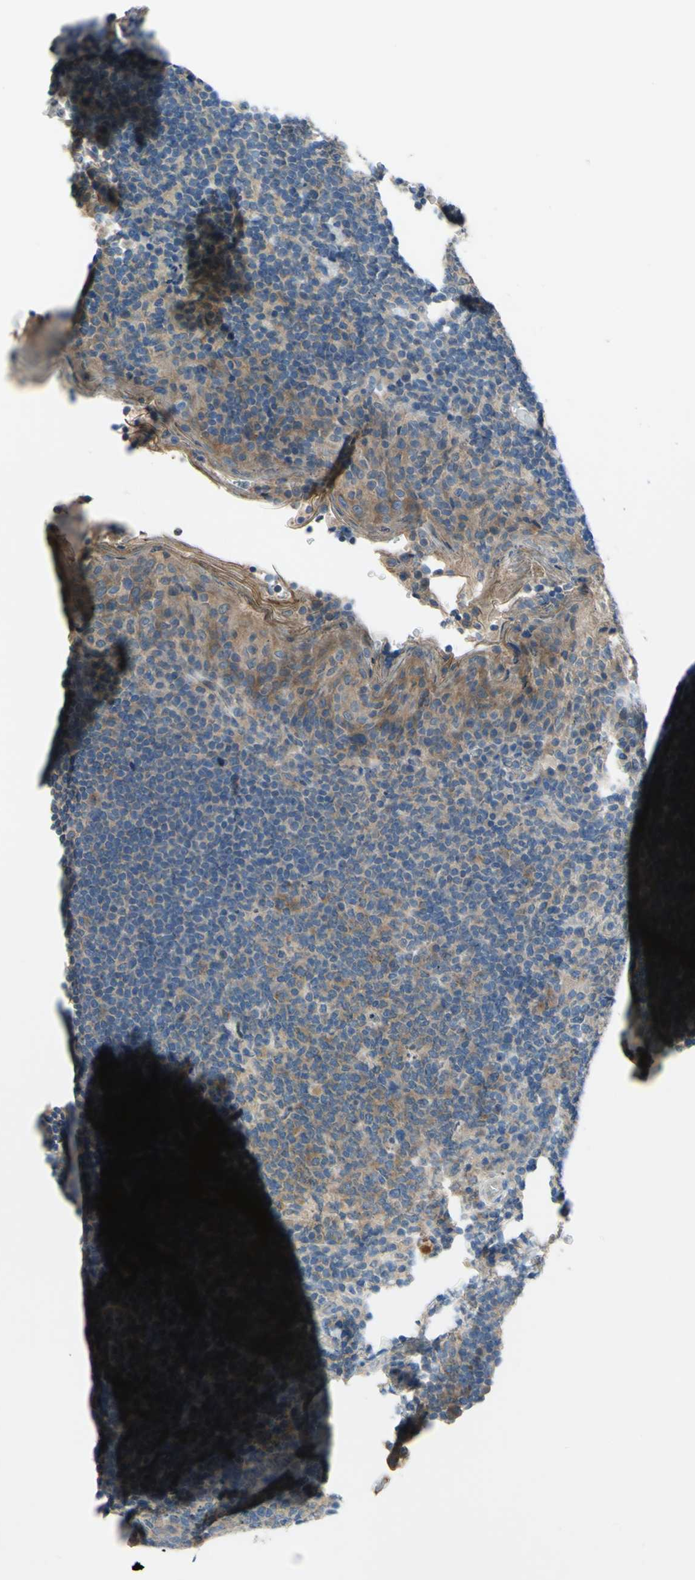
{"staining": {"intensity": "weak", "quantity": ">75%", "location": "cytoplasmic/membranous"}, "tissue": "tonsil", "cell_type": "Germinal center cells", "image_type": "normal", "snomed": [{"axis": "morphology", "description": "Normal tissue, NOS"}, {"axis": "topography", "description": "Tonsil"}], "caption": "Normal tonsil reveals weak cytoplasmic/membranous staining in about >75% of germinal center cells, visualized by immunohistochemistry.", "gene": "HILPDA", "patient": {"sex": "male", "age": 17}}